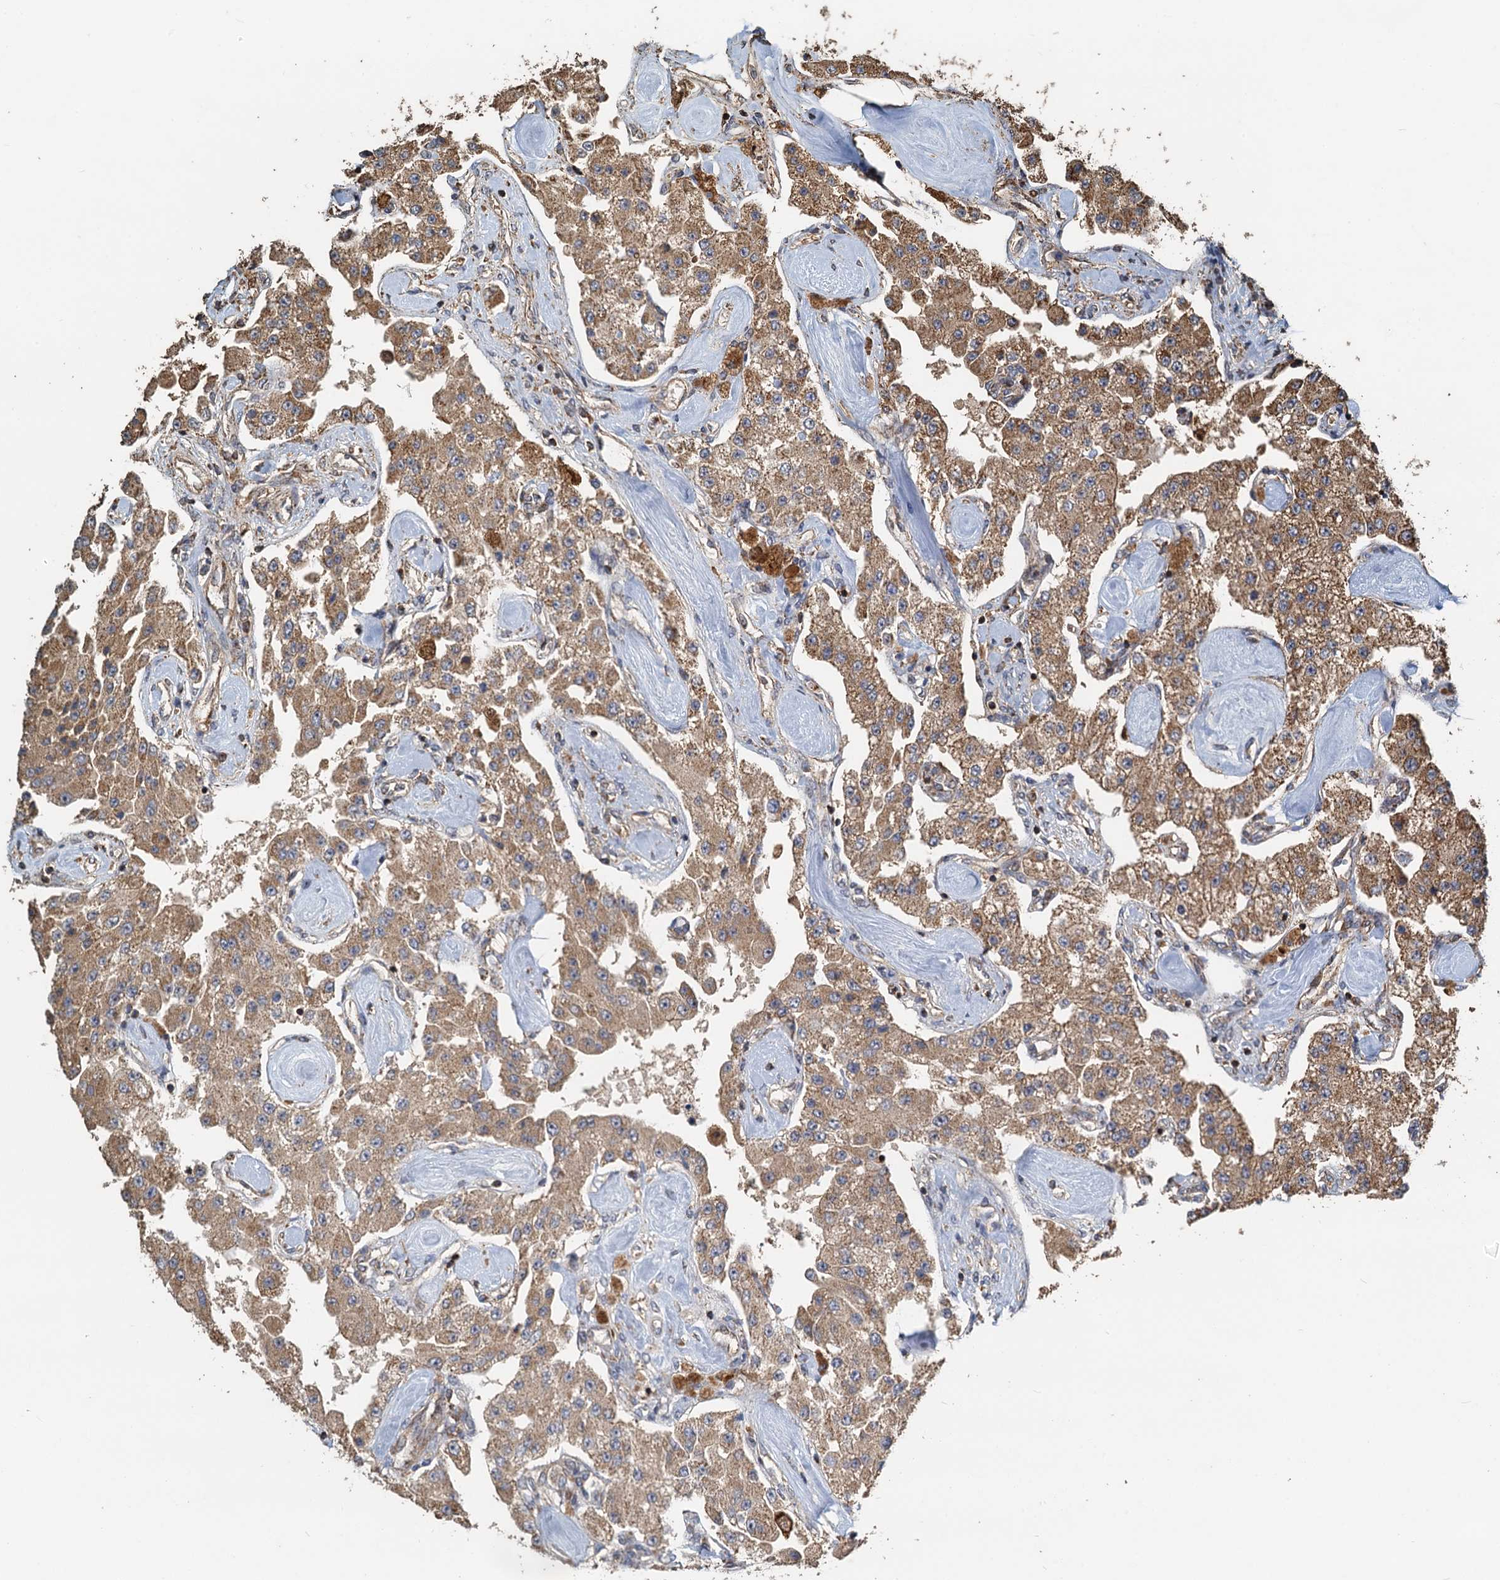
{"staining": {"intensity": "moderate", "quantity": ">75%", "location": "cytoplasmic/membranous"}, "tissue": "carcinoid", "cell_type": "Tumor cells", "image_type": "cancer", "snomed": [{"axis": "morphology", "description": "Carcinoid, malignant, NOS"}, {"axis": "topography", "description": "Pancreas"}], "caption": "Malignant carcinoid was stained to show a protein in brown. There is medium levels of moderate cytoplasmic/membranous positivity in about >75% of tumor cells.", "gene": "SDS", "patient": {"sex": "male", "age": 41}}